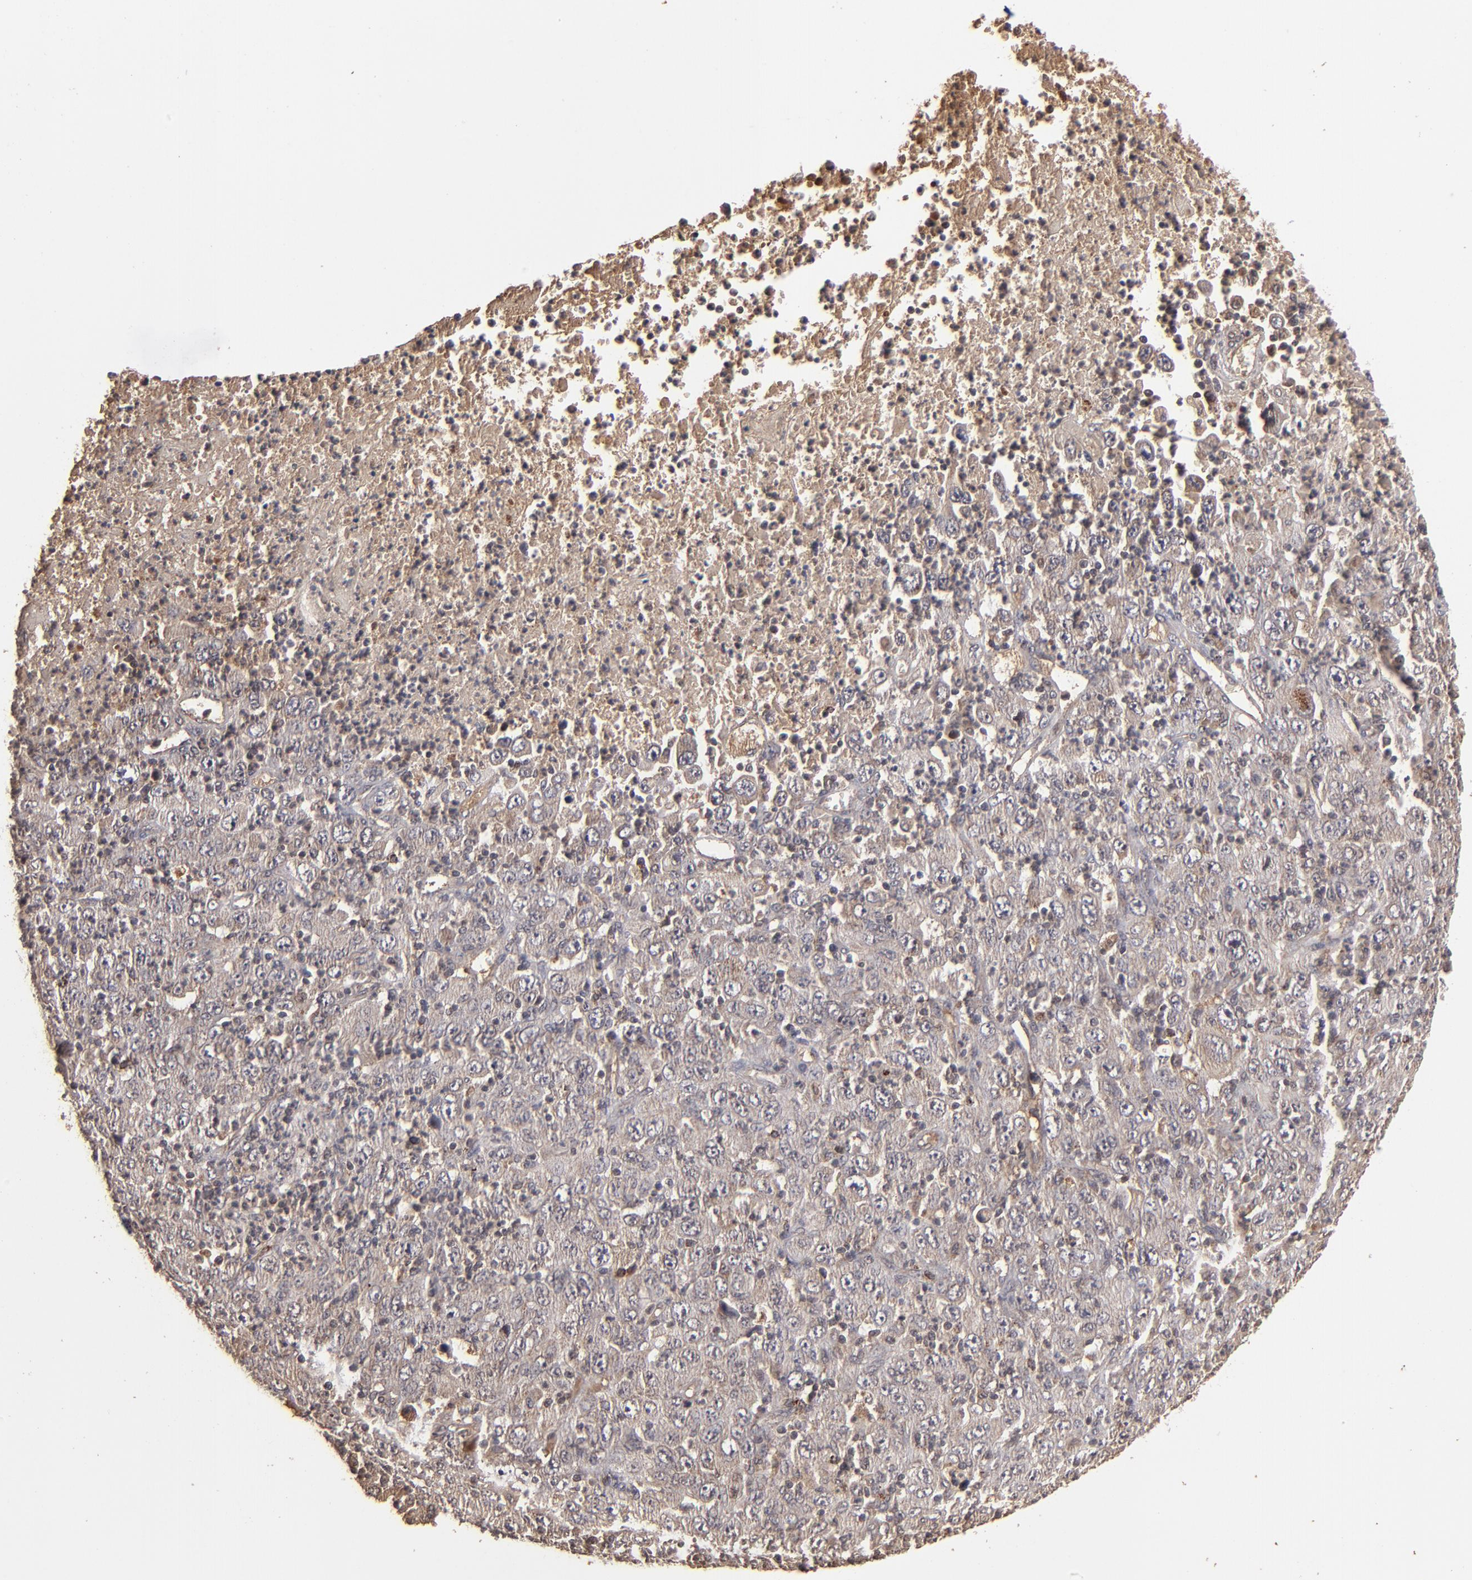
{"staining": {"intensity": "weak", "quantity": ">75%", "location": "cytoplasmic/membranous"}, "tissue": "melanoma", "cell_type": "Tumor cells", "image_type": "cancer", "snomed": [{"axis": "morphology", "description": "Malignant melanoma, Metastatic site"}, {"axis": "topography", "description": "Skin"}], "caption": "Protein staining of melanoma tissue displays weak cytoplasmic/membranous positivity in about >75% of tumor cells.", "gene": "TENM1", "patient": {"sex": "female", "age": 56}}